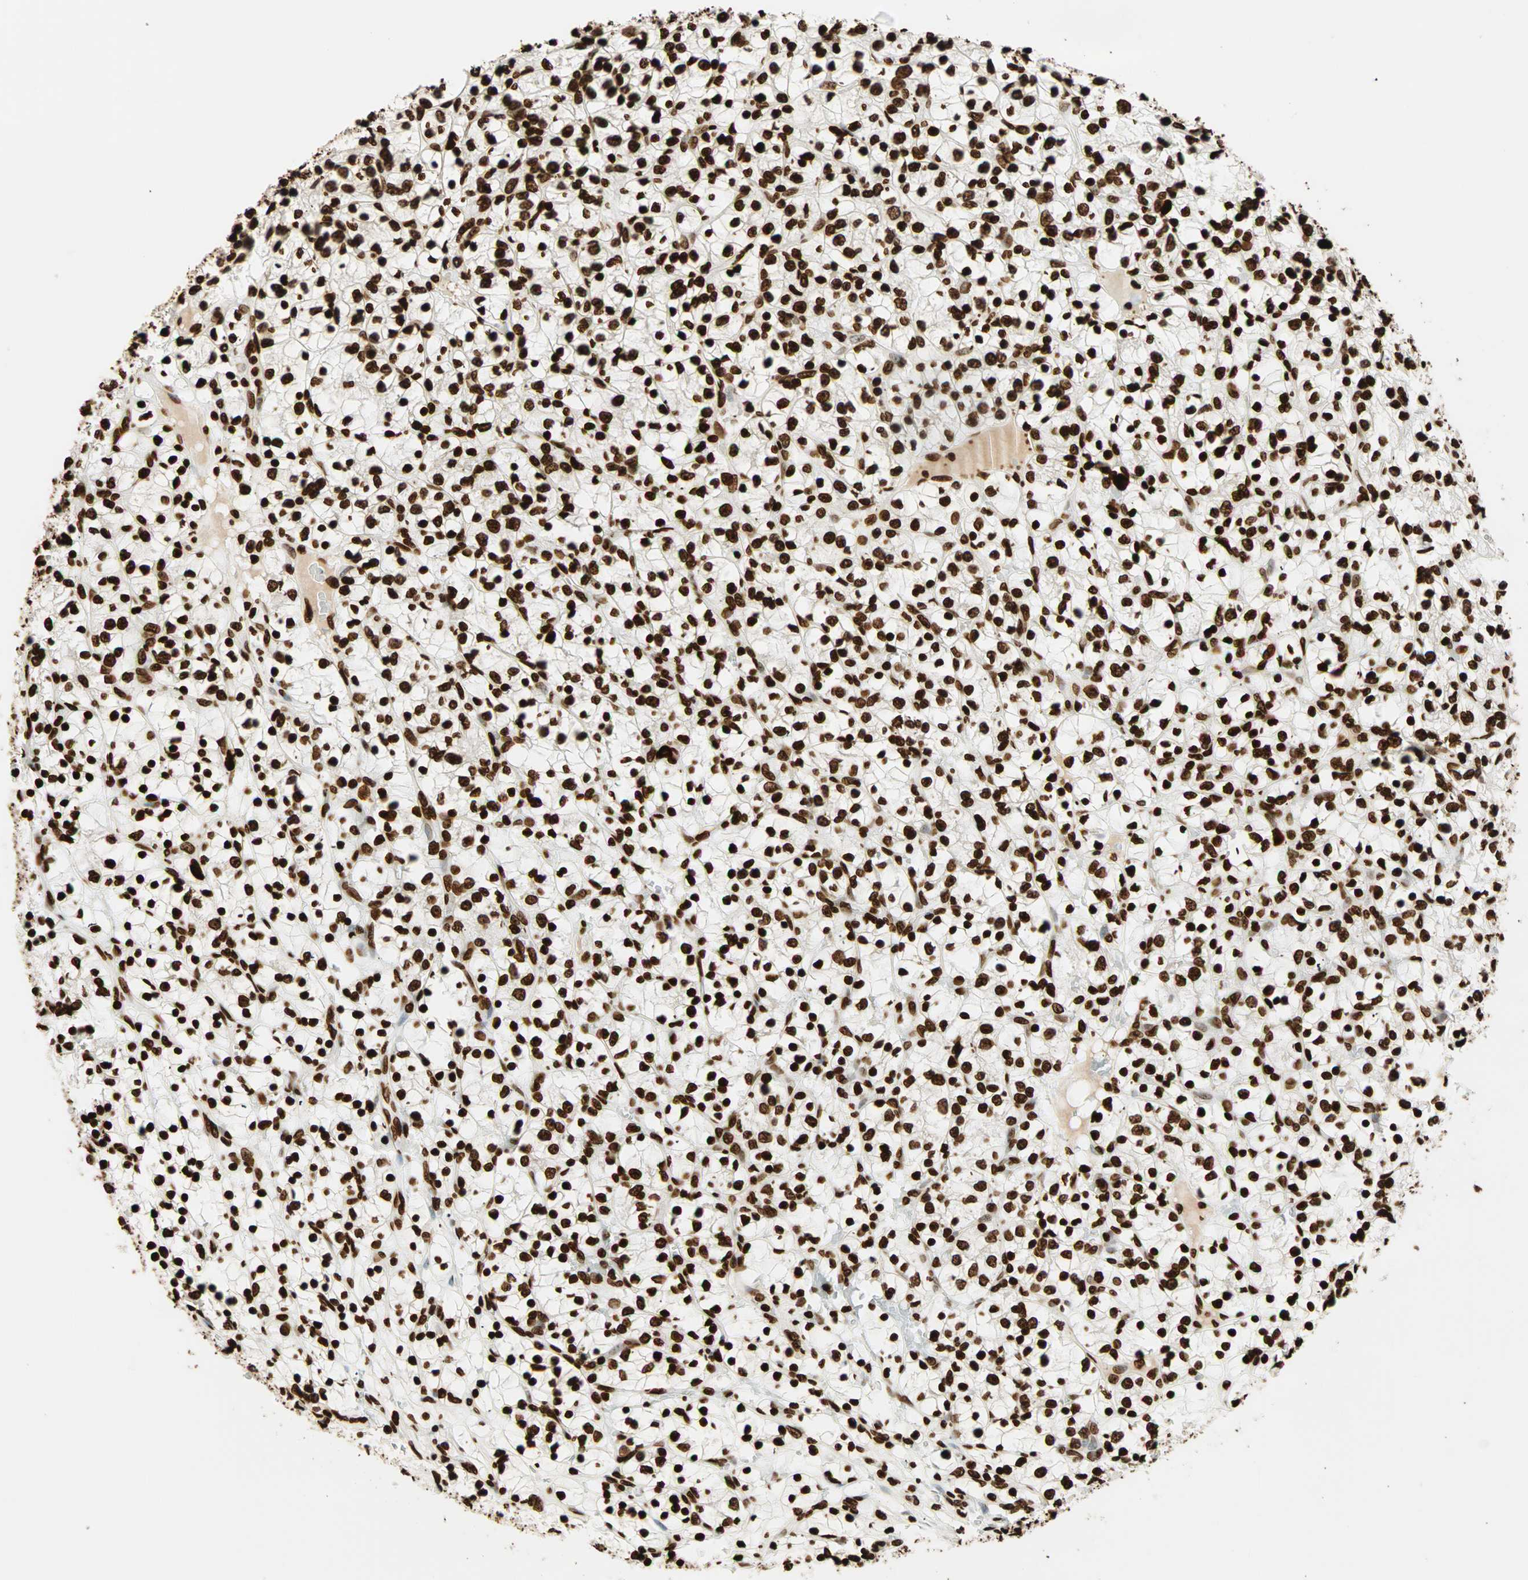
{"staining": {"intensity": "strong", "quantity": ">75%", "location": "nuclear"}, "tissue": "renal cancer", "cell_type": "Tumor cells", "image_type": "cancer", "snomed": [{"axis": "morphology", "description": "Adenocarcinoma, NOS"}, {"axis": "topography", "description": "Kidney"}], "caption": "A histopathology image showing strong nuclear positivity in approximately >75% of tumor cells in adenocarcinoma (renal), as visualized by brown immunohistochemical staining.", "gene": "GLI2", "patient": {"sex": "female", "age": 69}}